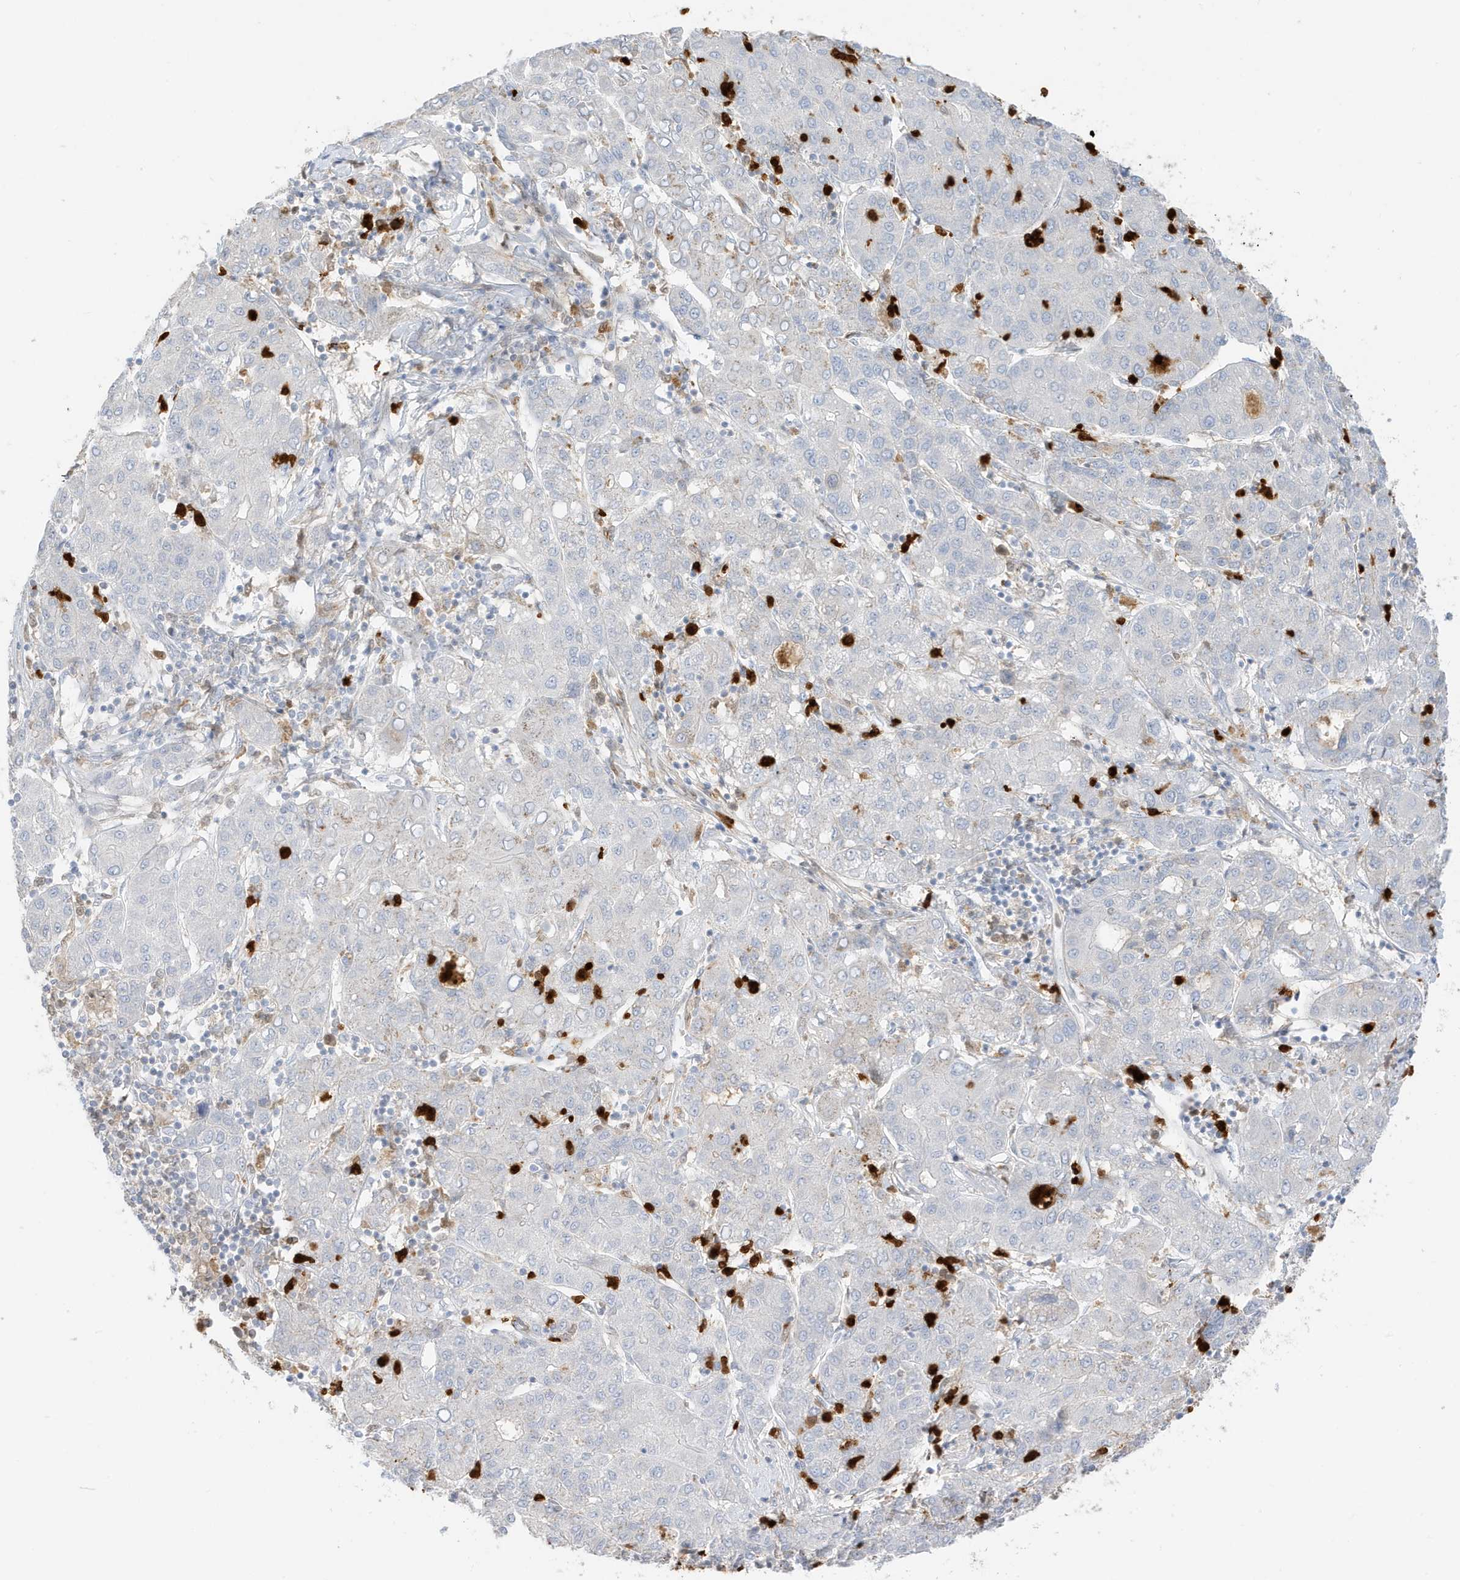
{"staining": {"intensity": "negative", "quantity": "none", "location": "none"}, "tissue": "liver cancer", "cell_type": "Tumor cells", "image_type": "cancer", "snomed": [{"axis": "morphology", "description": "Carcinoma, Hepatocellular, NOS"}, {"axis": "topography", "description": "Liver"}], "caption": "Immunohistochemistry (IHC) of human liver cancer reveals no staining in tumor cells.", "gene": "GCA", "patient": {"sex": "male", "age": 65}}